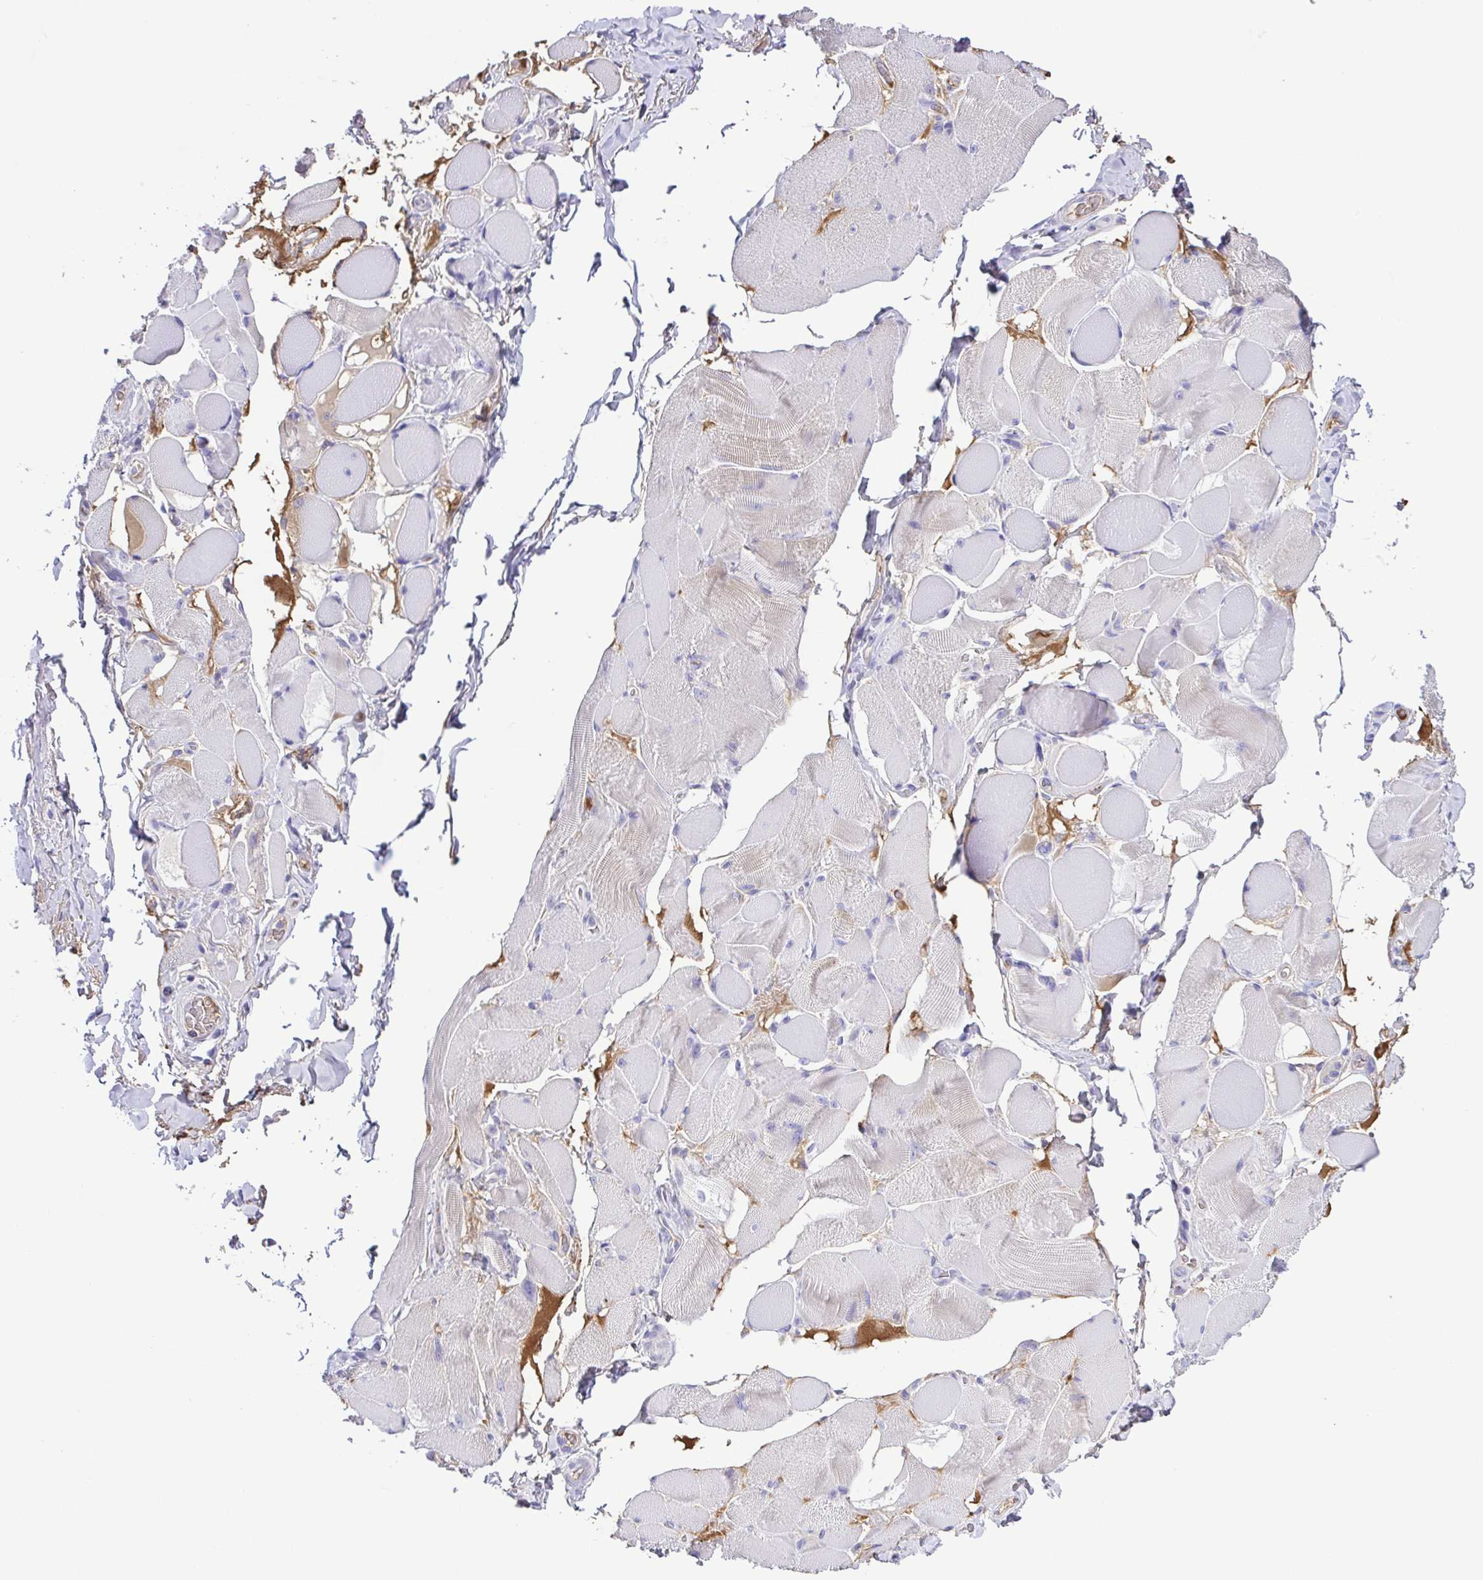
{"staining": {"intensity": "negative", "quantity": "none", "location": "none"}, "tissue": "skeletal muscle", "cell_type": "Myocytes", "image_type": "normal", "snomed": [{"axis": "morphology", "description": "Normal tissue, NOS"}, {"axis": "topography", "description": "Skeletal muscle"}, {"axis": "topography", "description": "Anal"}, {"axis": "topography", "description": "Peripheral nerve tissue"}], "caption": "Immunohistochemistry photomicrograph of normal skeletal muscle: skeletal muscle stained with DAB reveals no significant protein staining in myocytes.", "gene": "IGFL1", "patient": {"sex": "male", "age": 53}}